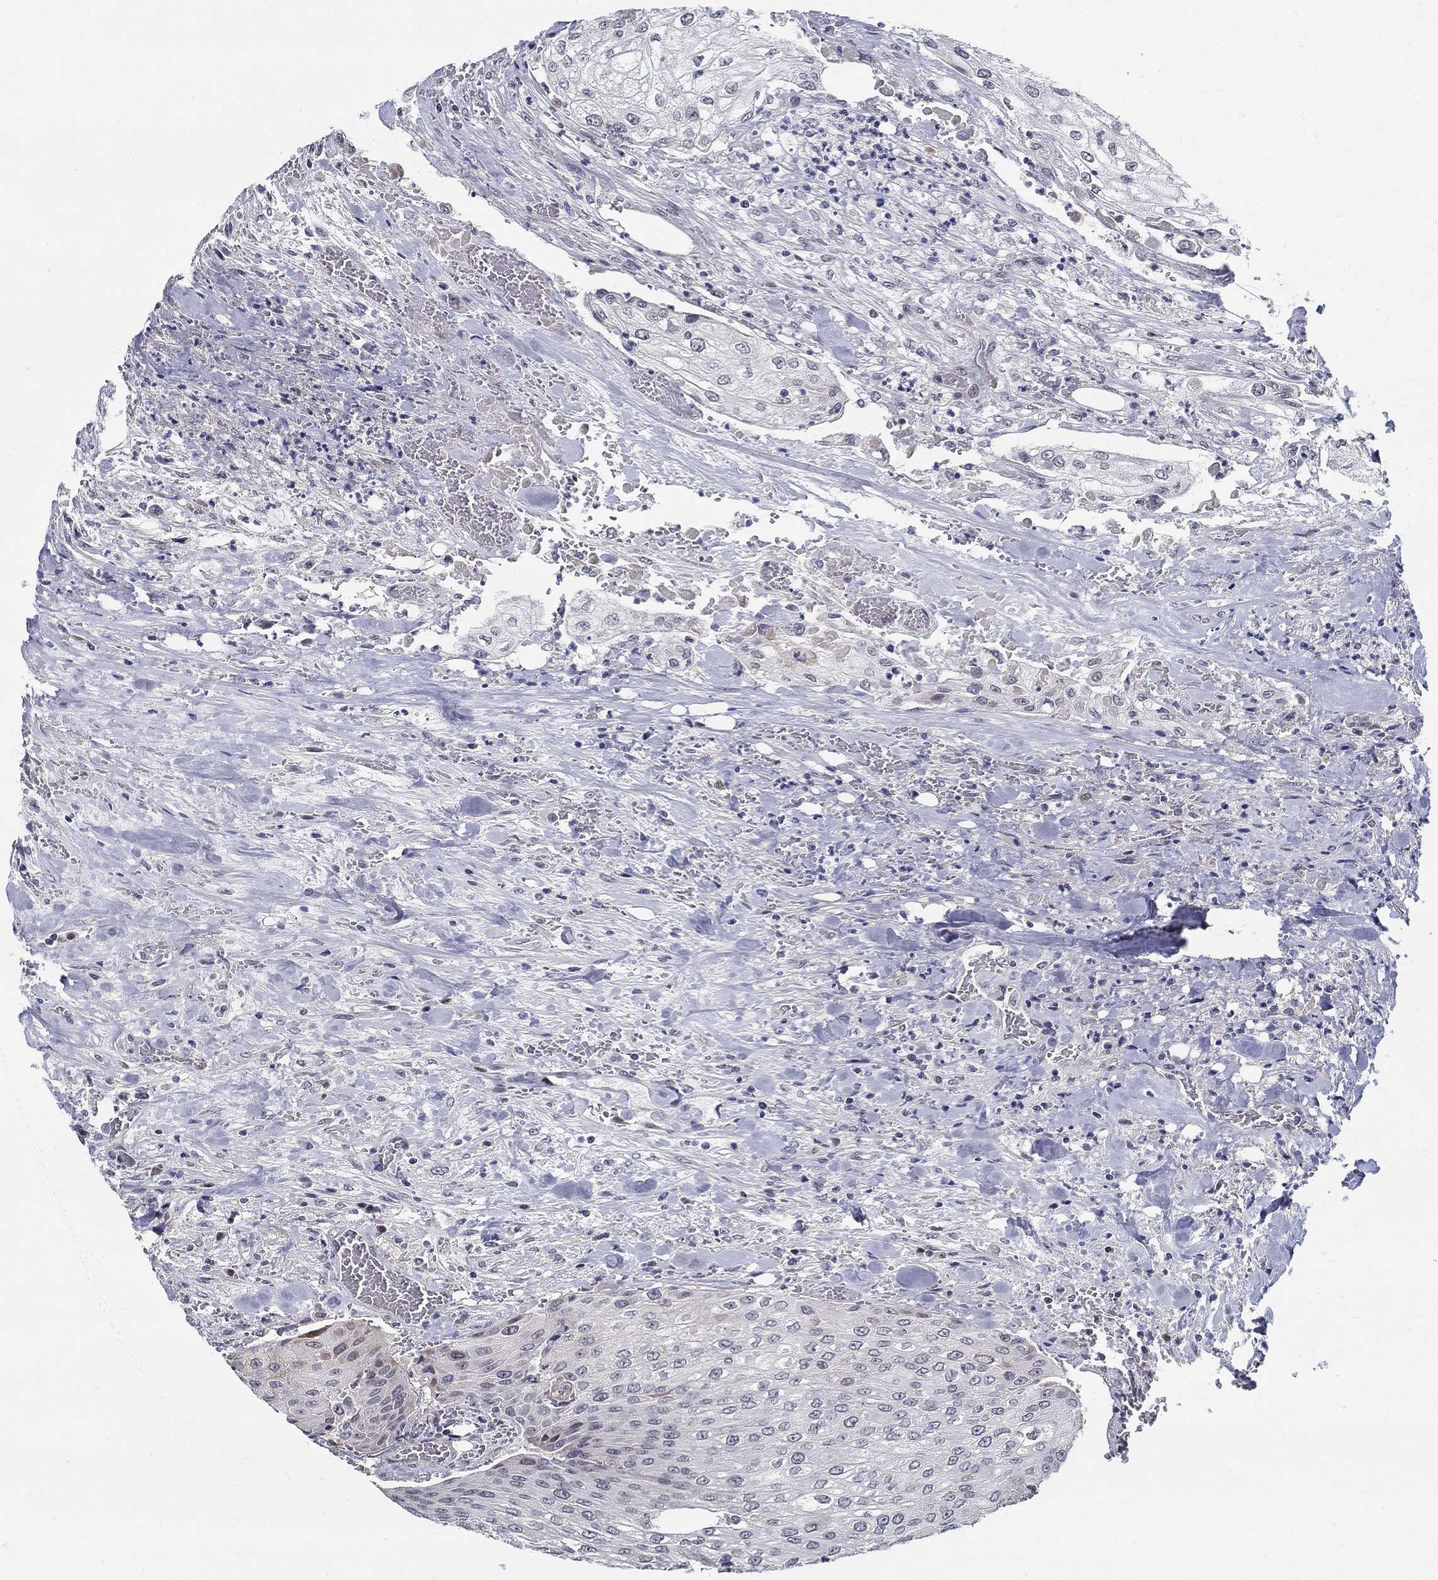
{"staining": {"intensity": "negative", "quantity": "none", "location": "none"}, "tissue": "urothelial cancer", "cell_type": "Tumor cells", "image_type": "cancer", "snomed": [{"axis": "morphology", "description": "Urothelial carcinoma, High grade"}, {"axis": "topography", "description": "Urinary bladder"}], "caption": "This is a photomicrograph of immunohistochemistry staining of urothelial carcinoma (high-grade), which shows no positivity in tumor cells.", "gene": "C16orf46", "patient": {"sex": "male", "age": 62}}